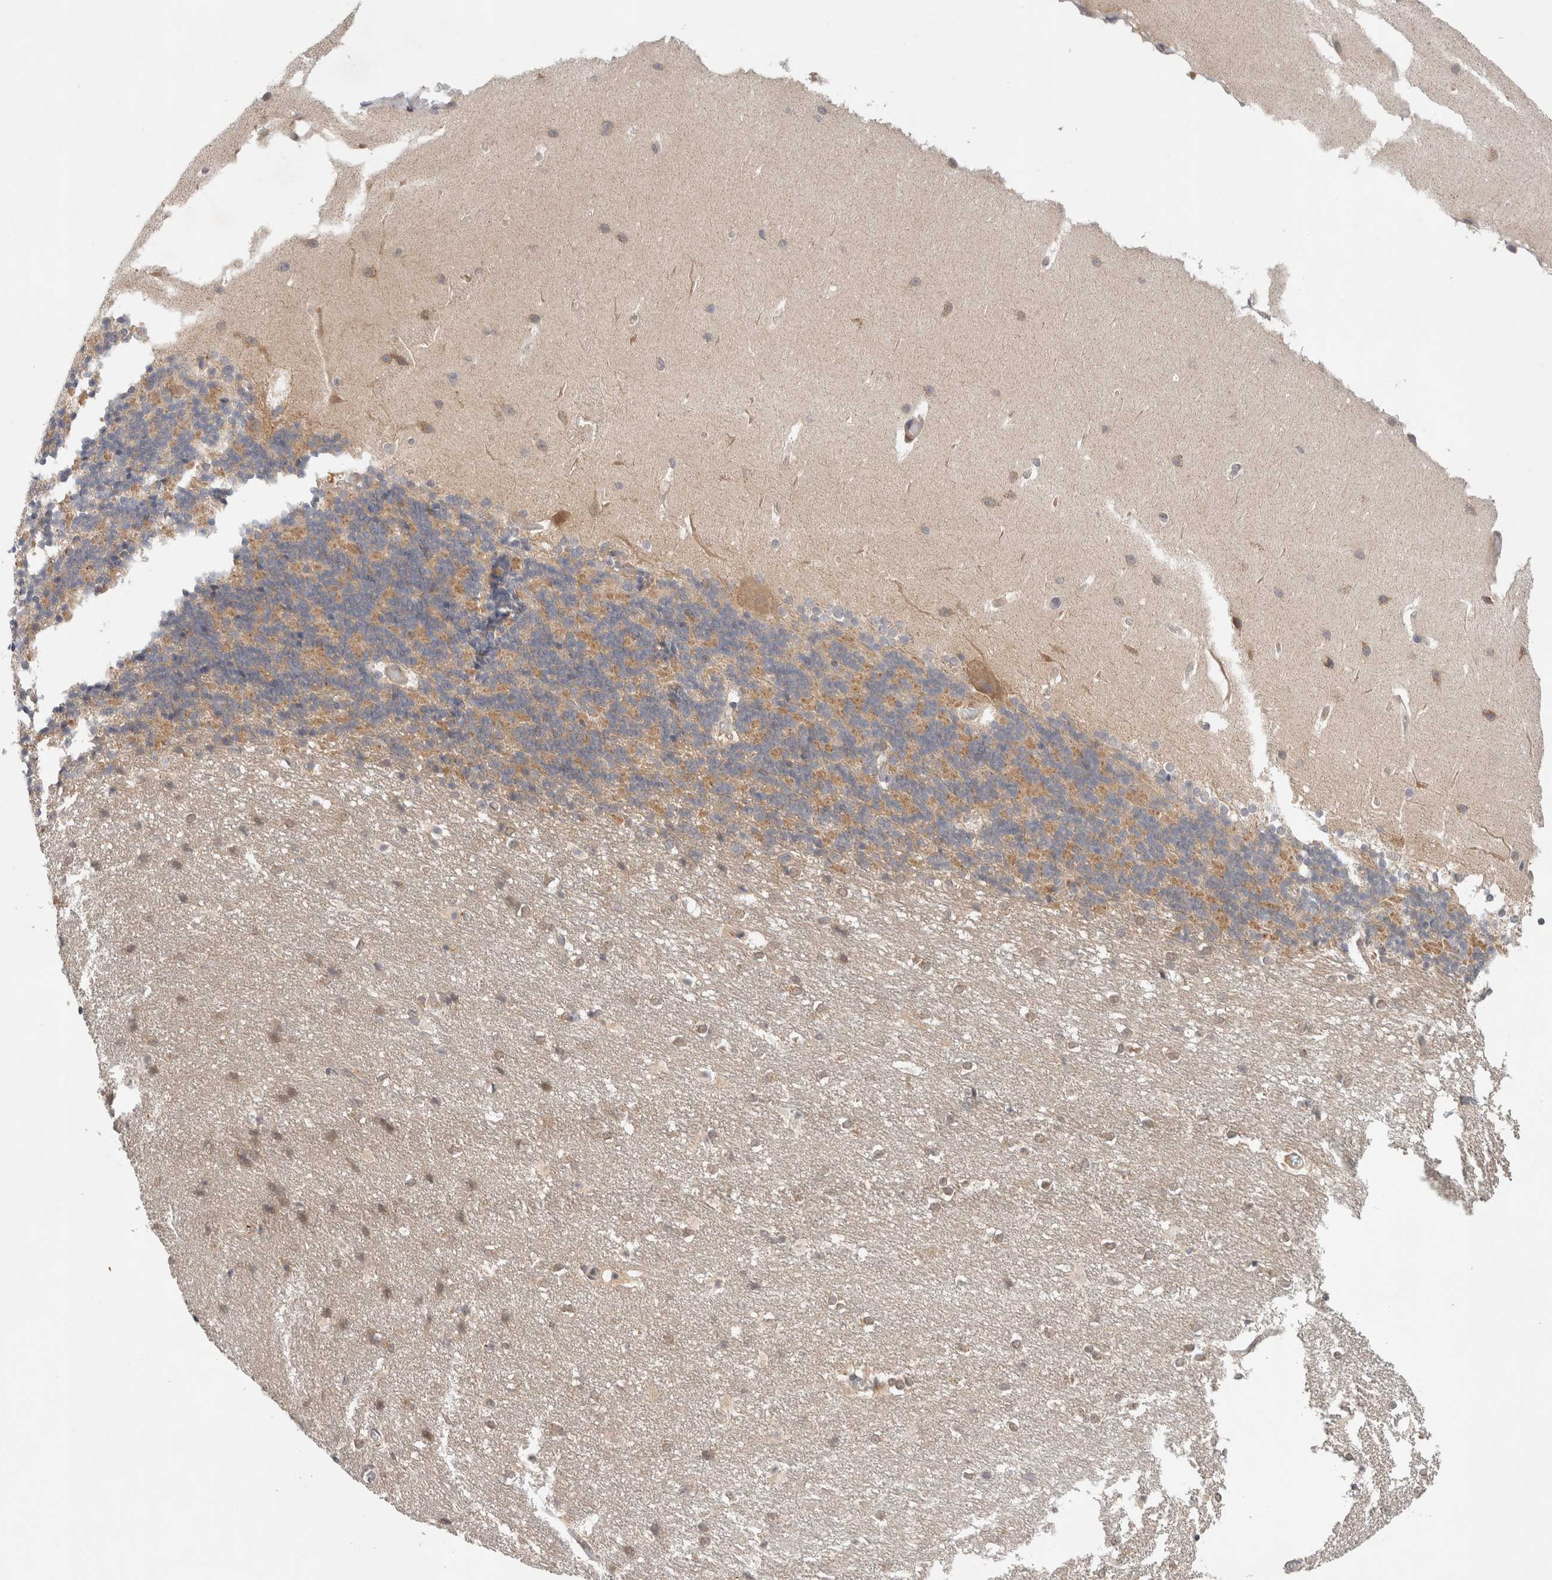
{"staining": {"intensity": "moderate", "quantity": "<25%", "location": "cytoplasmic/membranous"}, "tissue": "cerebellum", "cell_type": "Cells in granular layer", "image_type": "normal", "snomed": [{"axis": "morphology", "description": "Normal tissue, NOS"}, {"axis": "topography", "description": "Cerebellum"}], "caption": "Brown immunohistochemical staining in normal cerebellum shows moderate cytoplasmic/membranous staining in approximately <25% of cells in granular layer. (Brightfield microscopy of DAB IHC at high magnification).", "gene": "SGK1", "patient": {"sex": "female", "age": 19}}